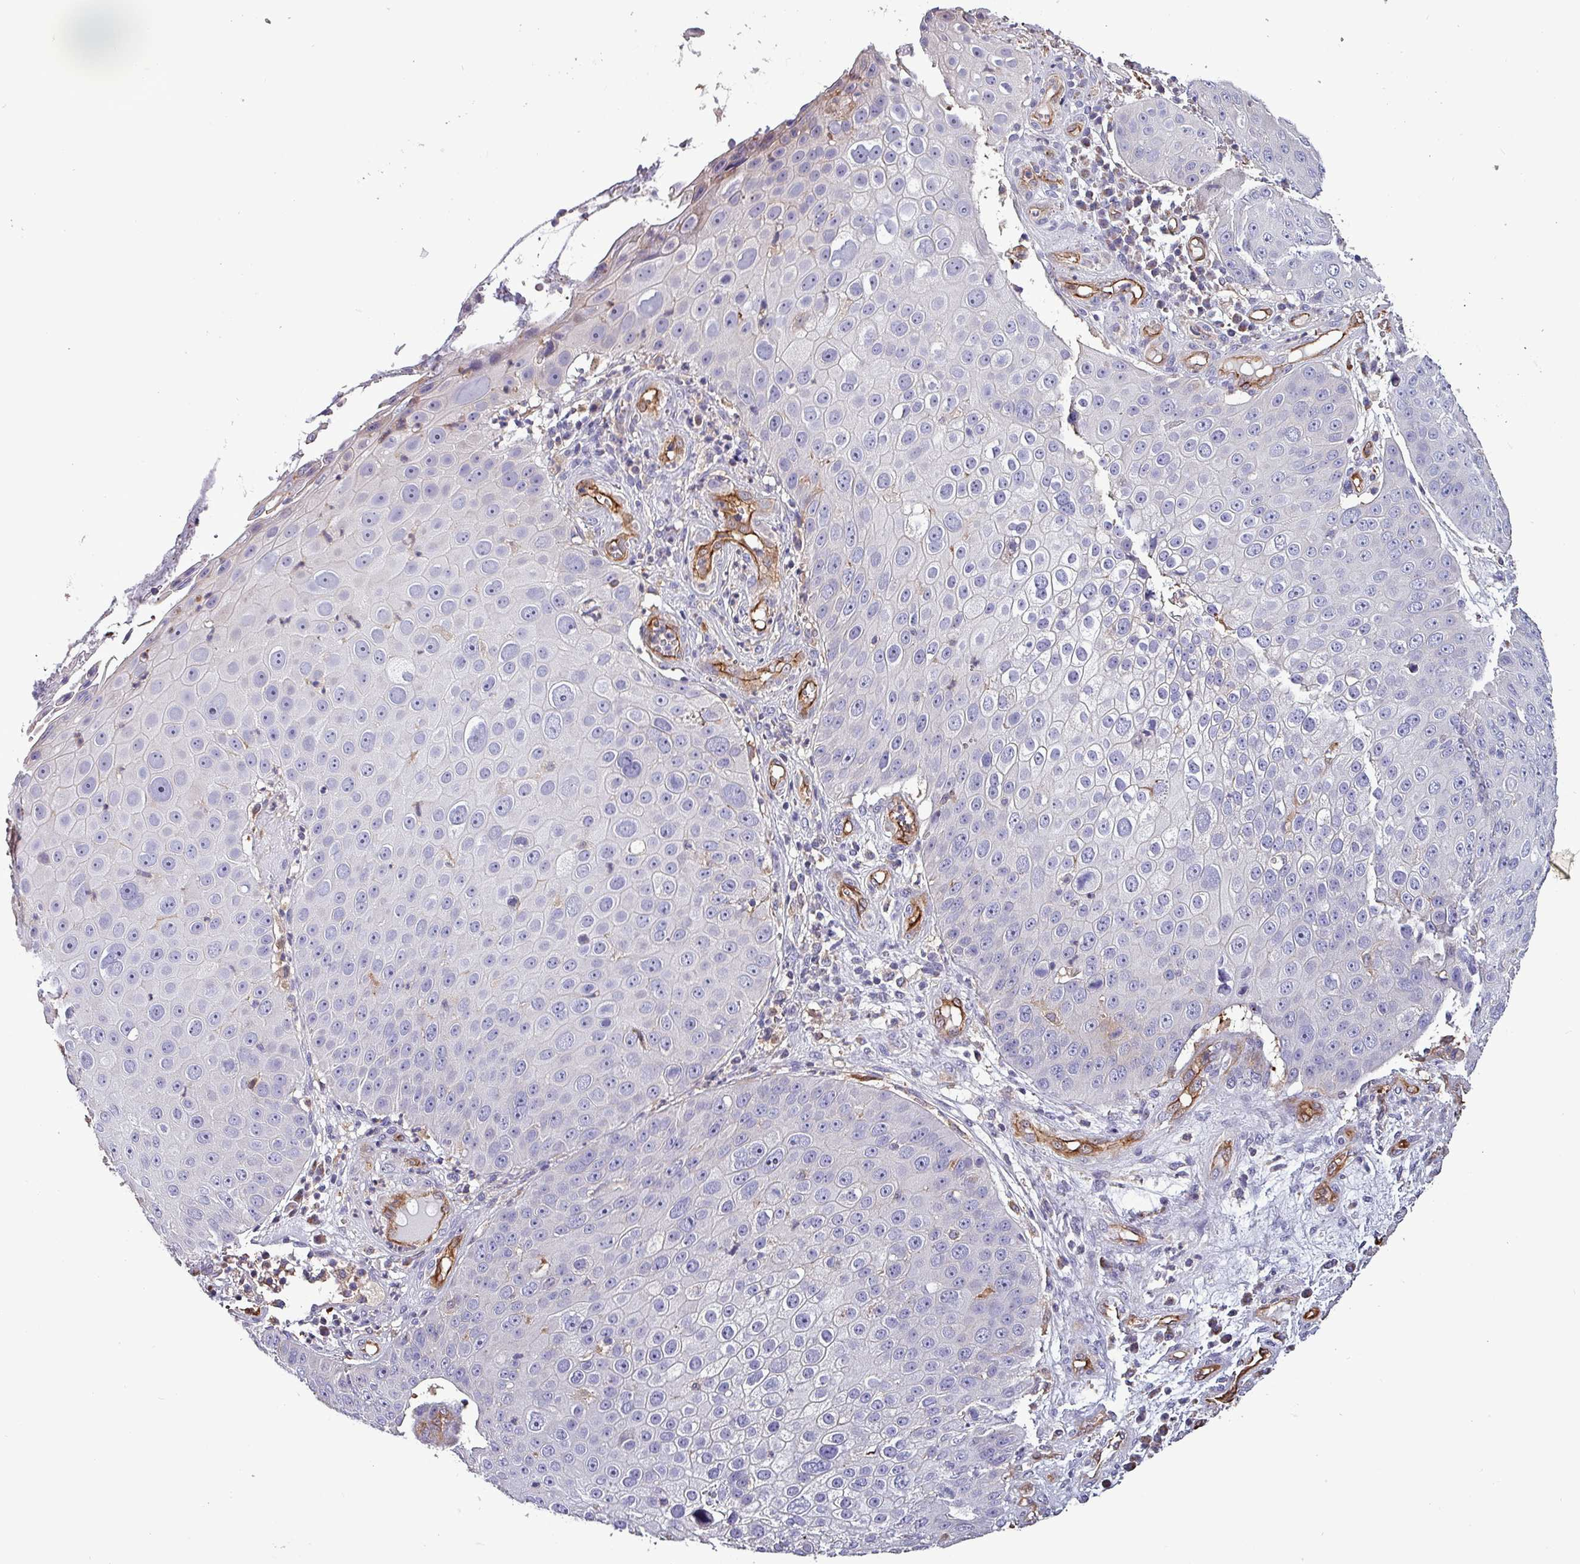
{"staining": {"intensity": "negative", "quantity": "none", "location": "none"}, "tissue": "skin cancer", "cell_type": "Tumor cells", "image_type": "cancer", "snomed": [{"axis": "morphology", "description": "Squamous cell carcinoma, NOS"}, {"axis": "topography", "description": "Skin"}], "caption": "An image of human skin squamous cell carcinoma is negative for staining in tumor cells.", "gene": "SCIN", "patient": {"sex": "male", "age": 71}}